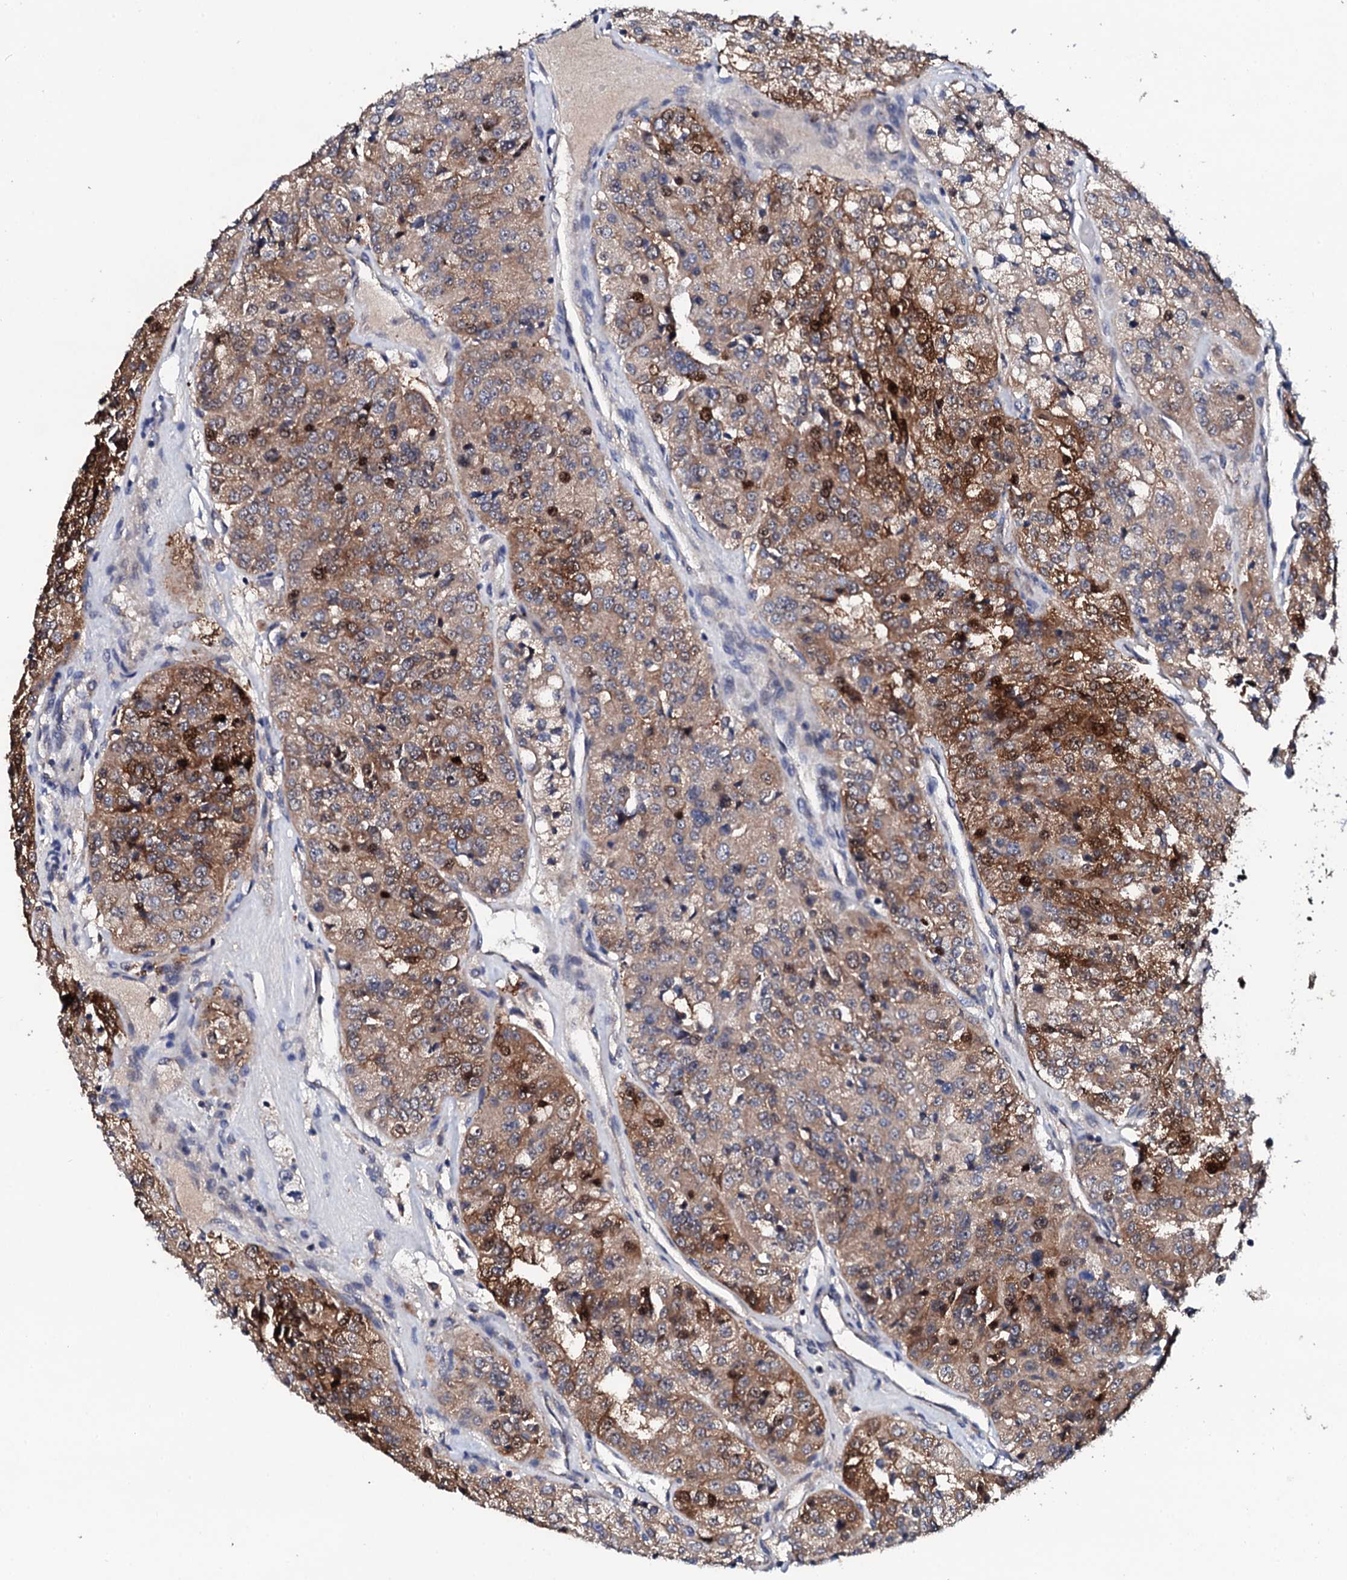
{"staining": {"intensity": "moderate", "quantity": "25%-75%", "location": "cytoplasmic/membranous"}, "tissue": "renal cancer", "cell_type": "Tumor cells", "image_type": "cancer", "snomed": [{"axis": "morphology", "description": "Adenocarcinoma, NOS"}, {"axis": "topography", "description": "Kidney"}], "caption": "This photomicrograph demonstrates immunohistochemistry (IHC) staining of adenocarcinoma (renal), with medium moderate cytoplasmic/membranous staining in approximately 25%-75% of tumor cells.", "gene": "IP6K1", "patient": {"sex": "female", "age": 63}}